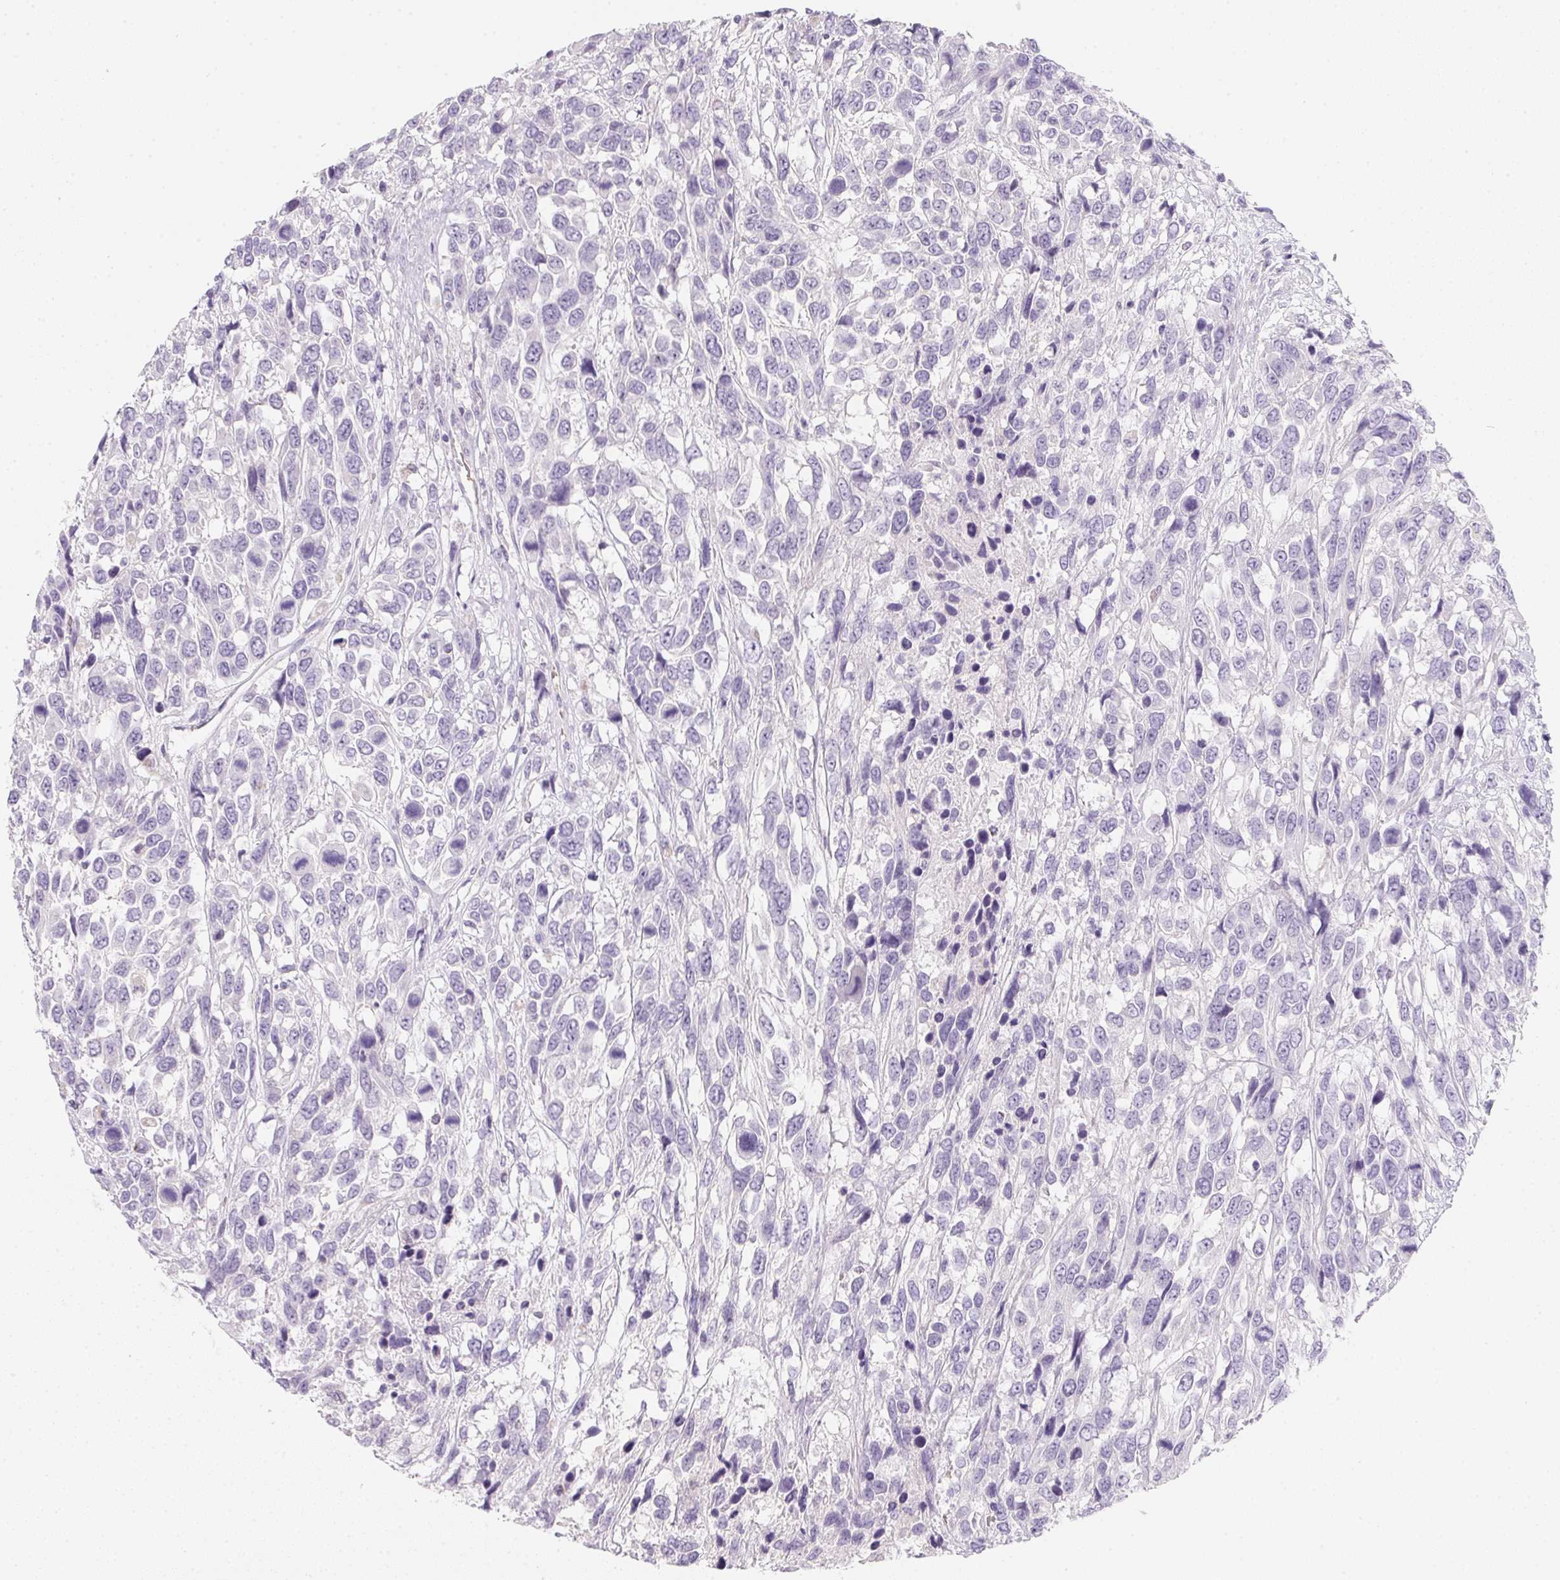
{"staining": {"intensity": "negative", "quantity": "none", "location": "none"}, "tissue": "urothelial cancer", "cell_type": "Tumor cells", "image_type": "cancer", "snomed": [{"axis": "morphology", "description": "Urothelial carcinoma, High grade"}, {"axis": "topography", "description": "Urinary bladder"}], "caption": "Histopathology image shows no significant protein expression in tumor cells of urothelial cancer. Brightfield microscopy of immunohistochemistry stained with DAB (brown) and hematoxylin (blue), captured at high magnification.", "gene": "DCD", "patient": {"sex": "female", "age": 70}}